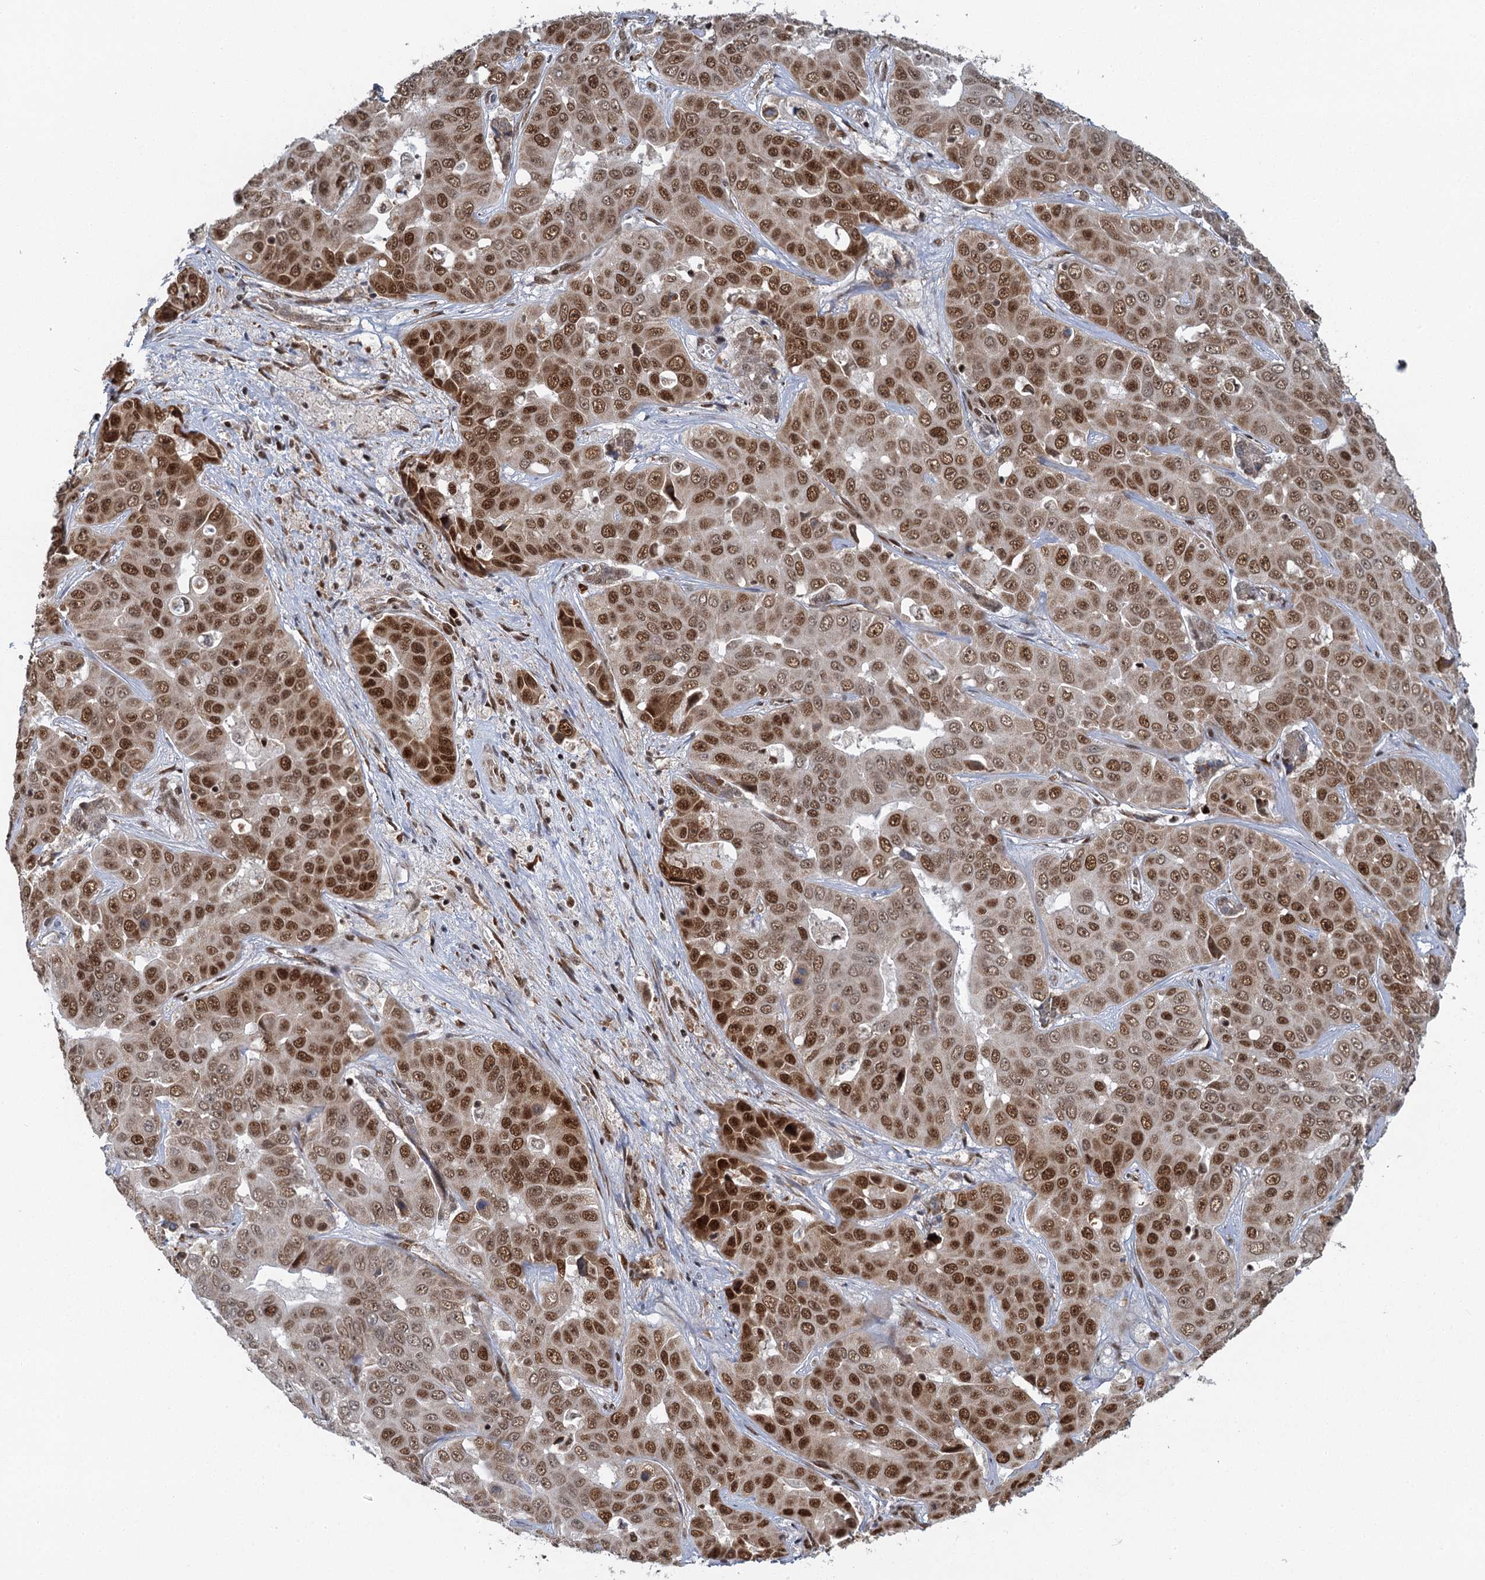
{"staining": {"intensity": "strong", "quantity": ">75%", "location": "nuclear"}, "tissue": "liver cancer", "cell_type": "Tumor cells", "image_type": "cancer", "snomed": [{"axis": "morphology", "description": "Cholangiocarcinoma"}, {"axis": "topography", "description": "Liver"}], "caption": "Immunohistochemistry histopathology image of human liver cancer stained for a protein (brown), which displays high levels of strong nuclear expression in about >75% of tumor cells.", "gene": "GPATCH11", "patient": {"sex": "female", "age": 52}}